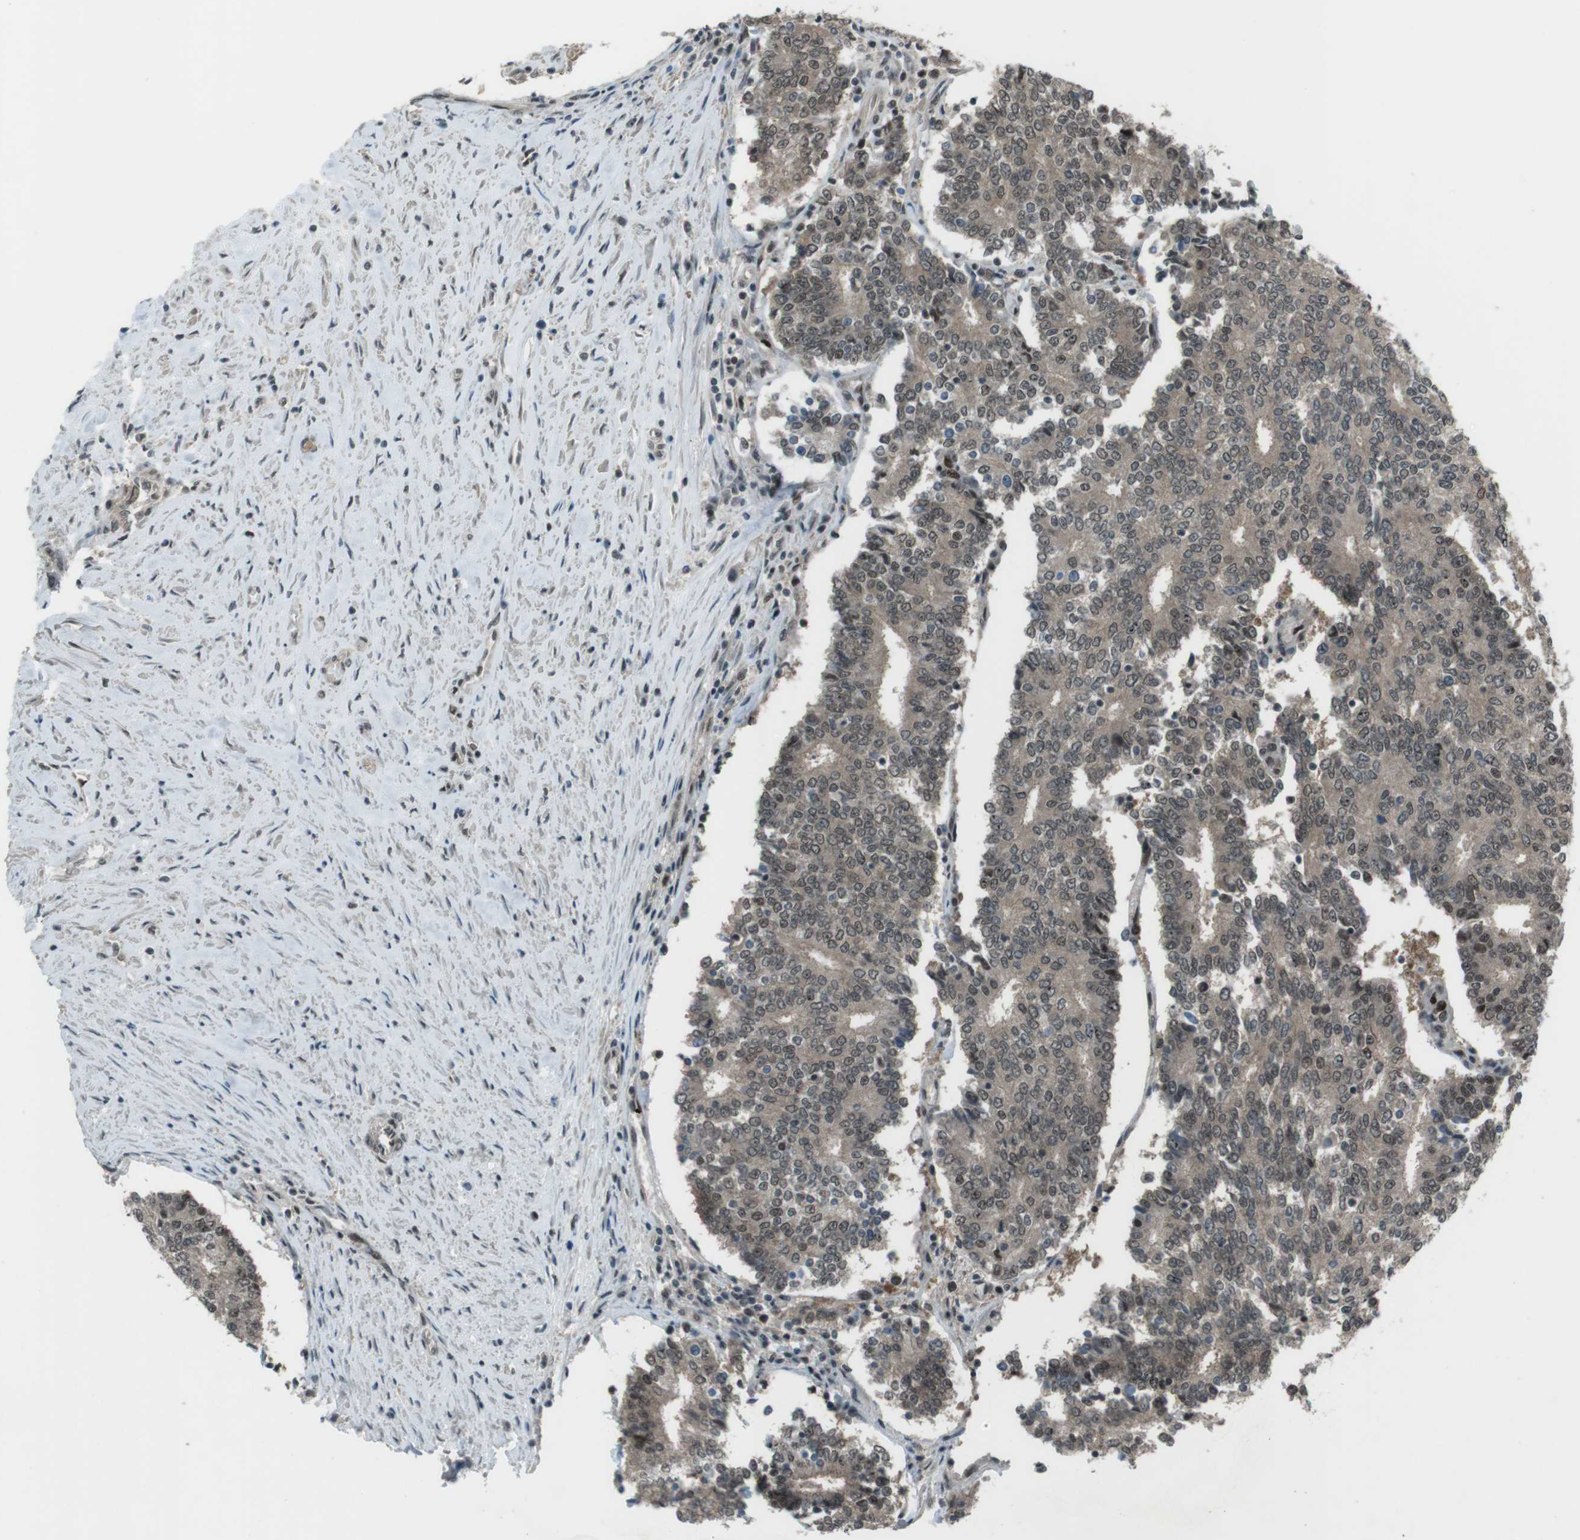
{"staining": {"intensity": "weak", "quantity": ">75%", "location": "cytoplasmic/membranous,nuclear"}, "tissue": "prostate cancer", "cell_type": "Tumor cells", "image_type": "cancer", "snomed": [{"axis": "morphology", "description": "Normal tissue, NOS"}, {"axis": "morphology", "description": "Adenocarcinoma, High grade"}, {"axis": "topography", "description": "Prostate"}, {"axis": "topography", "description": "Seminal veicle"}], "caption": "High-magnification brightfield microscopy of prostate adenocarcinoma (high-grade) stained with DAB (brown) and counterstained with hematoxylin (blue). tumor cells exhibit weak cytoplasmic/membranous and nuclear staining is identified in approximately>75% of cells. (DAB IHC, brown staining for protein, blue staining for nuclei).", "gene": "SLITRK5", "patient": {"sex": "male", "age": 55}}